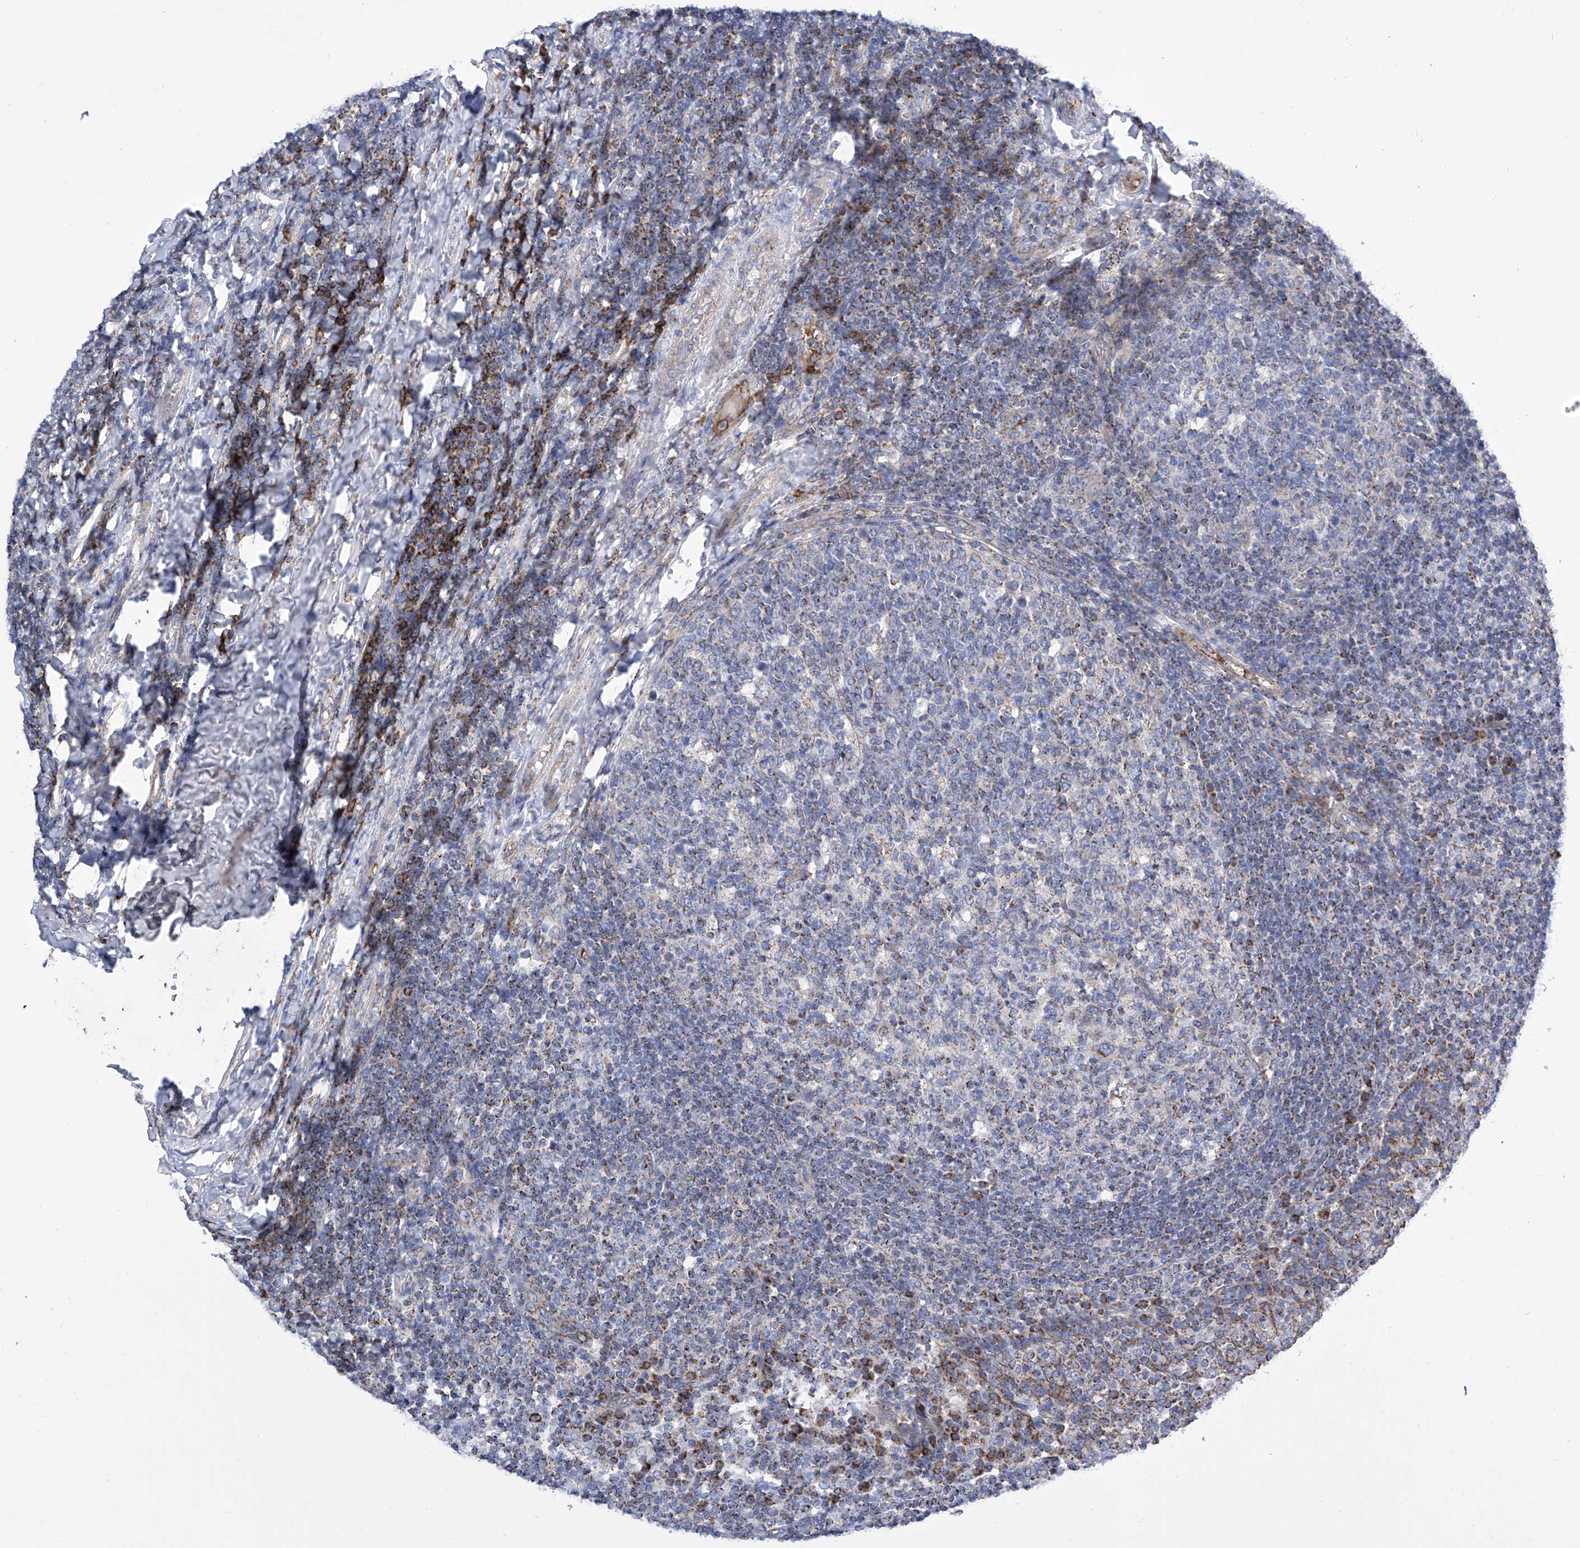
{"staining": {"intensity": "weak", "quantity": "<25%", "location": "cytoplasmic/membranous"}, "tissue": "tonsil", "cell_type": "Germinal center cells", "image_type": "normal", "snomed": [{"axis": "morphology", "description": "Normal tissue, NOS"}, {"axis": "topography", "description": "Tonsil"}], "caption": "Germinal center cells show no significant protein positivity in unremarkable tonsil. The staining was performed using DAB to visualize the protein expression in brown, while the nuclei were stained in blue with hematoxylin (Magnification: 20x).", "gene": "SRBD1", "patient": {"sex": "female", "age": 19}}